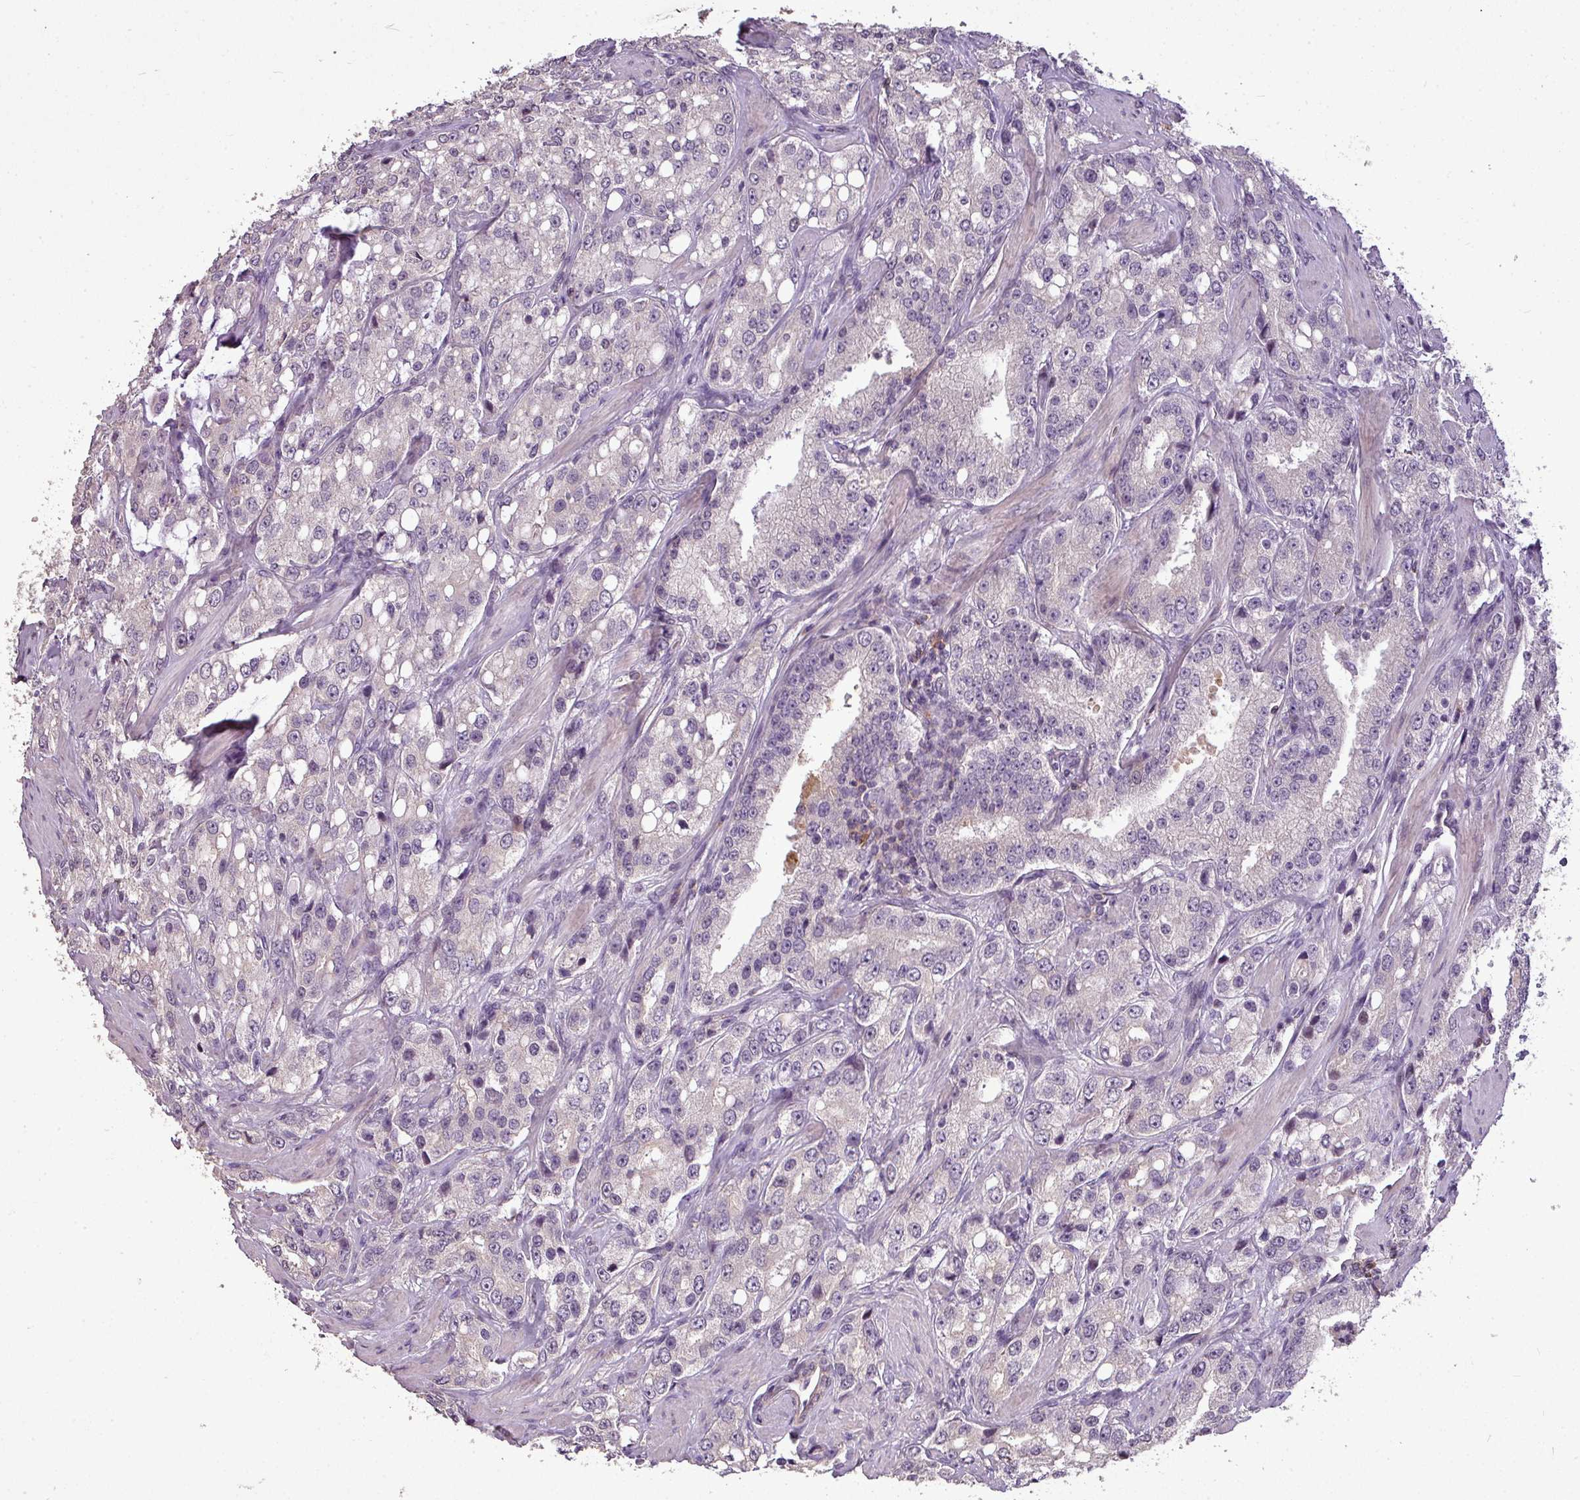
{"staining": {"intensity": "negative", "quantity": "none", "location": "none"}, "tissue": "prostate cancer", "cell_type": "Tumor cells", "image_type": "cancer", "snomed": [{"axis": "morphology", "description": "Adenocarcinoma, High grade"}, {"axis": "topography", "description": "Prostate"}], "caption": "A high-resolution photomicrograph shows immunohistochemistry staining of adenocarcinoma (high-grade) (prostate), which reveals no significant staining in tumor cells.", "gene": "LY9", "patient": {"sex": "male", "age": 66}}